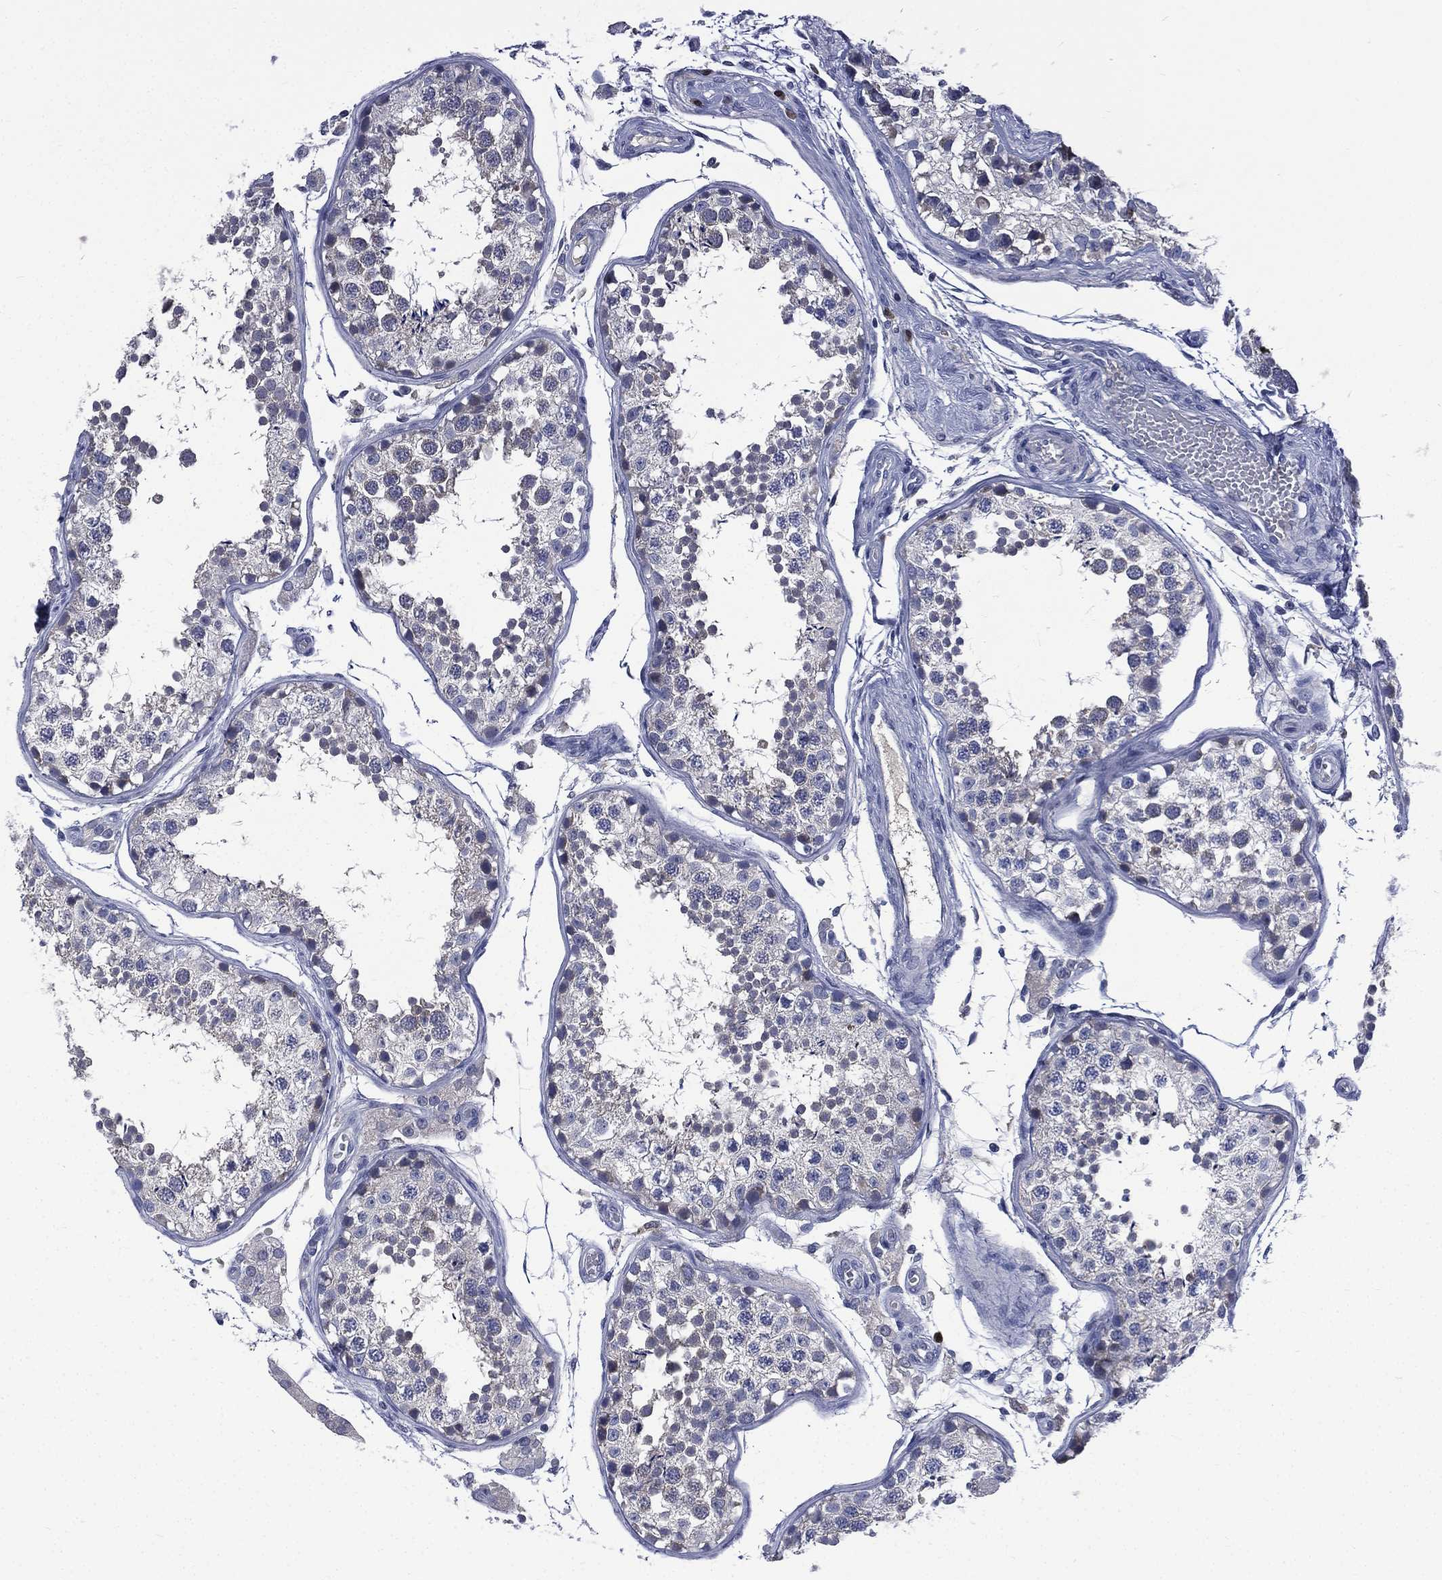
{"staining": {"intensity": "negative", "quantity": "none", "location": "none"}, "tissue": "testis", "cell_type": "Cells in seminiferous ducts", "image_type": "normal", "snomed": [{"axis": "morphology", "description": "Normal tissue, NOS"}, {"axis": "topography", "description": "Testis"}], "caption": "DAB immunohistochemical staining of normal human testis shows no significant positivity in cells in seminiferous ducts.", "gene": "CA12", "patient": {"sex": "male", "age": 29}}